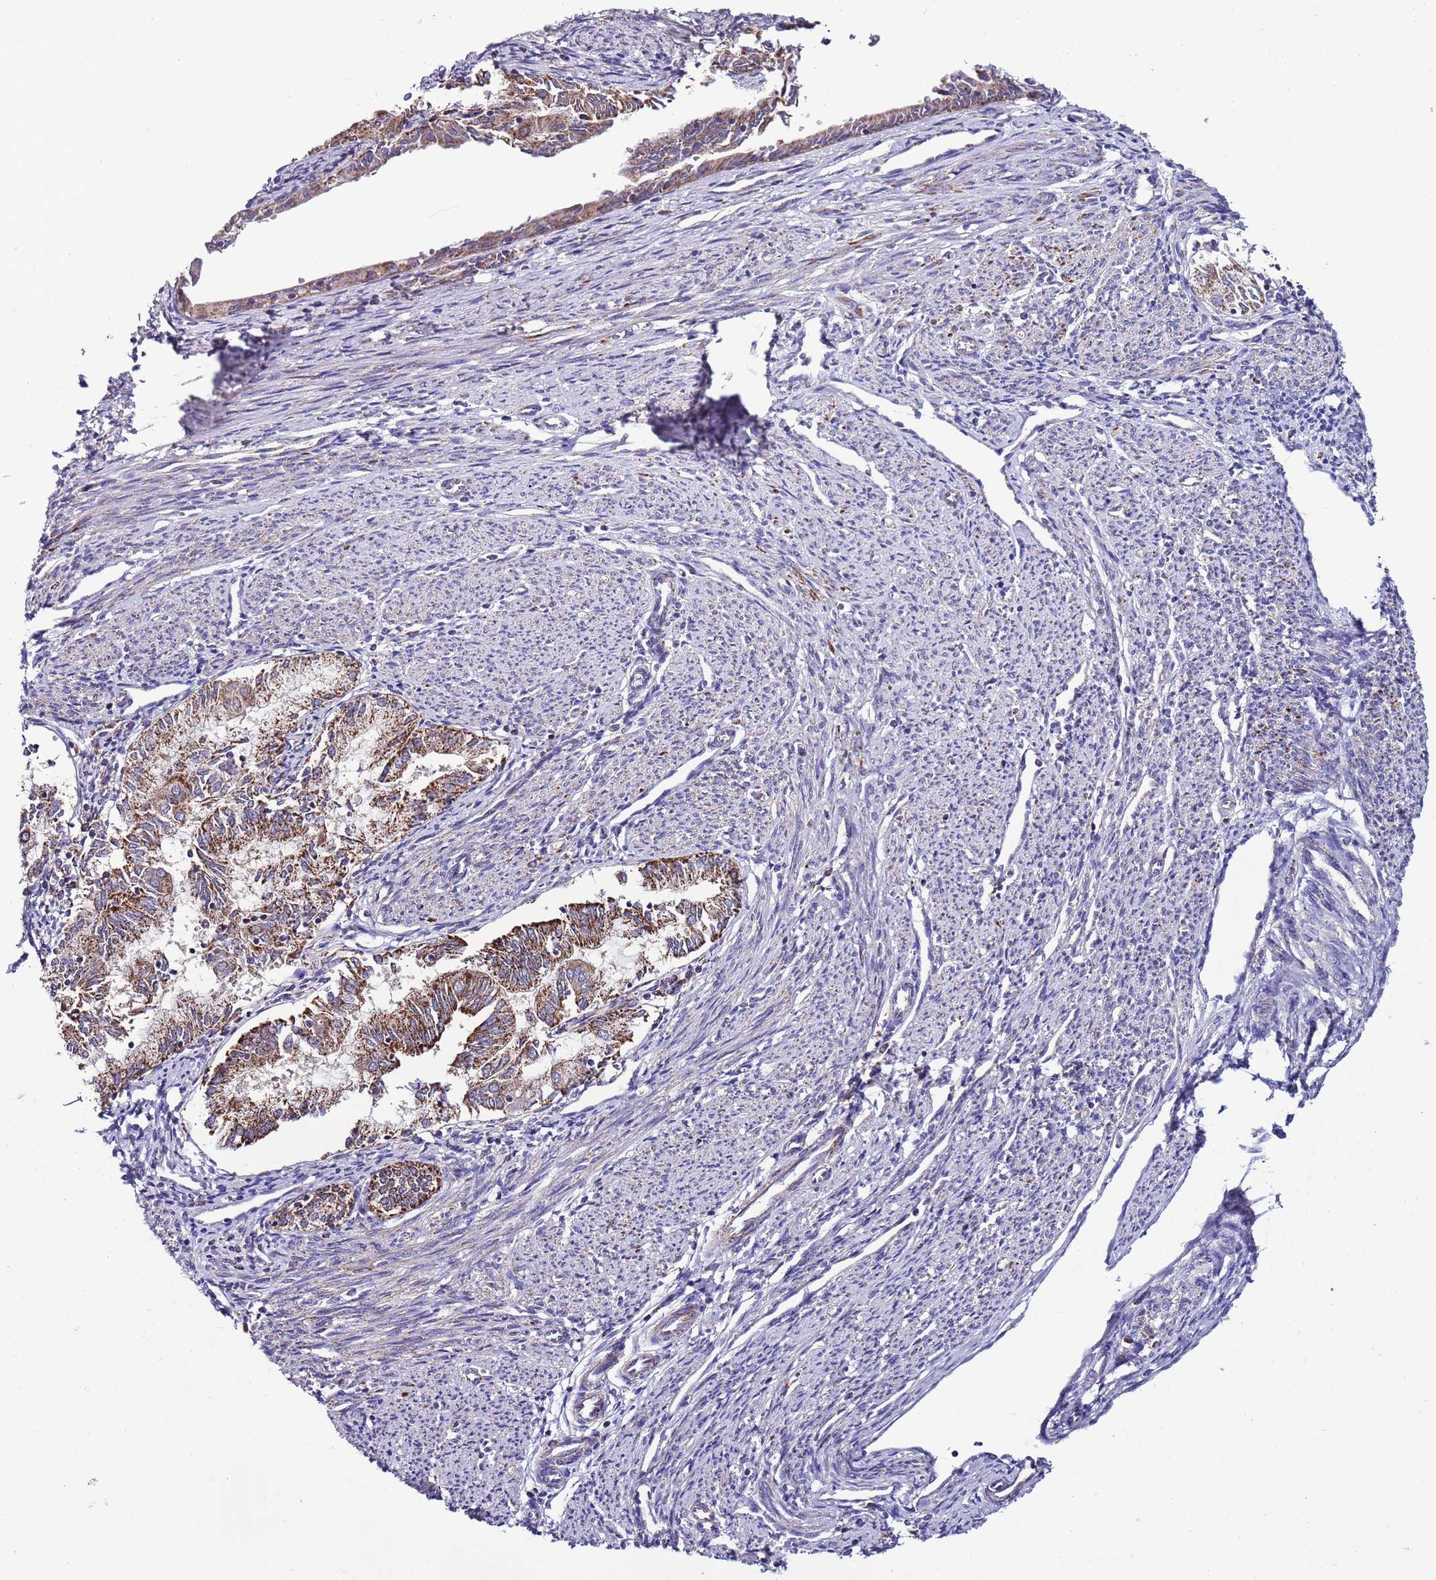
{"staining": {"intensity": "moderate", "quantity": ">75%", "location": "cytoplasmic/membranous"}, "tissue": "endometrial cancer", "cell_type": "Tumor cells", "image_type": "cancer", "snomed": [{"axis": "morphology", "description": "Adenocarcinoma, NOS"}, {"axis": "topography", "description": "Endometrium"}], "caption": "DAB (3,3'-diaminobenzidine) immunohistochemical staining of human endometrial adenocarcinoma displays moderate cytoplasmic/membranous protein expression in approximately >75% of tumor cells.", "gene": "UEVLD", "patient": {"sex": "female", "age": 79}}